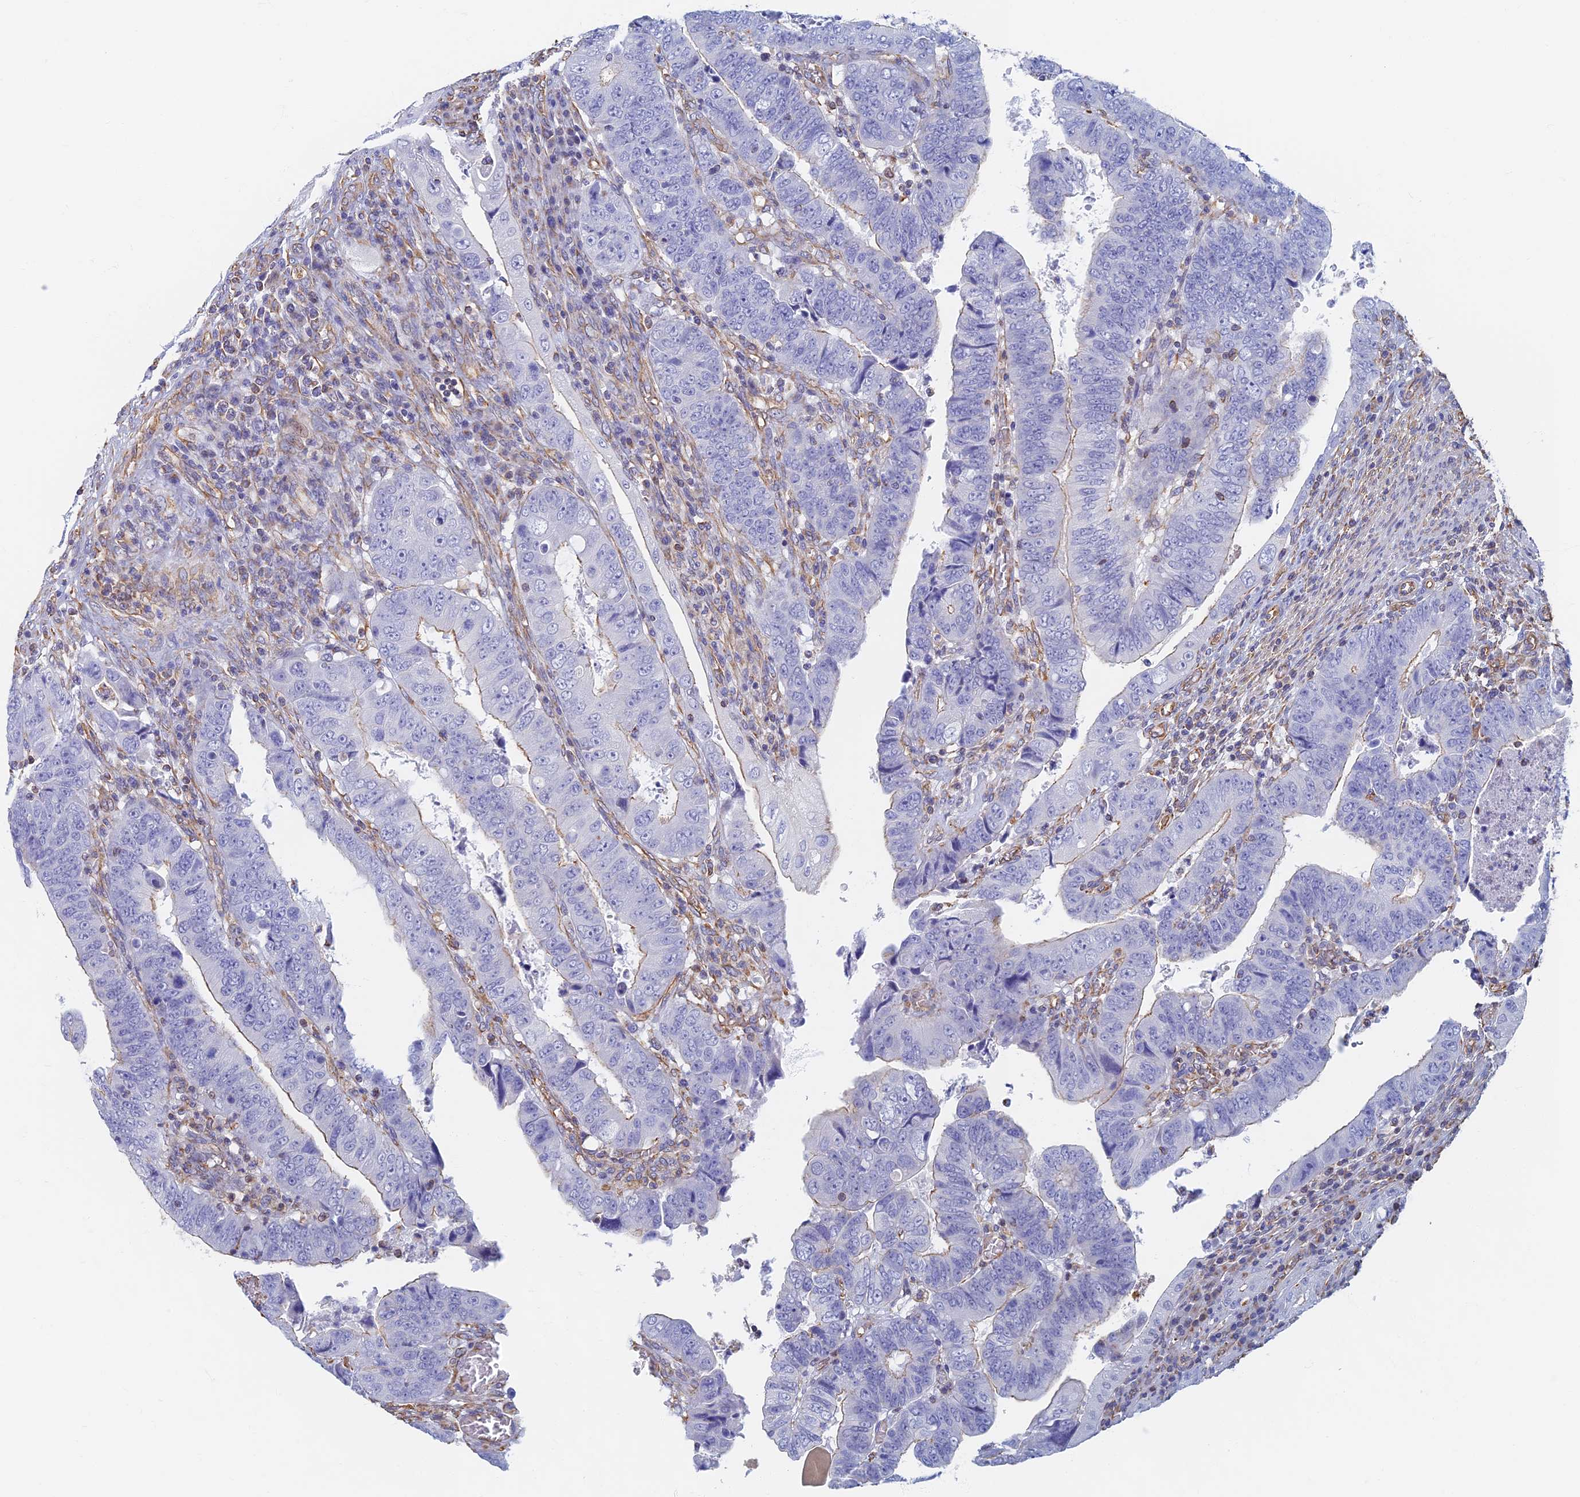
{"staining": {"intensity": "negative", "quantity": "none", "location": "none"}, "tissue": "colorectal cancer", "cell_type": "Tumor cells", "image_type": "cancer", "snomed": [{"axis": "morphology", "description": "Normal tissue, NOS"}, {"axis": "morphology", "description": "Adenocarcinoma, NOS"}, {"axis": "topography", "description": "Rectum"}], "caption": "Immunohistochemical staining of colorectal cancer (adenocarcinoma) demonstrates no significant positivity in tumor cells. (DAB immunohistochemistry (IHC) visualized using brightfield microscopy, high magnification).", "gene": "RMC1", "patient": {"sex": "female", "age": 65}}